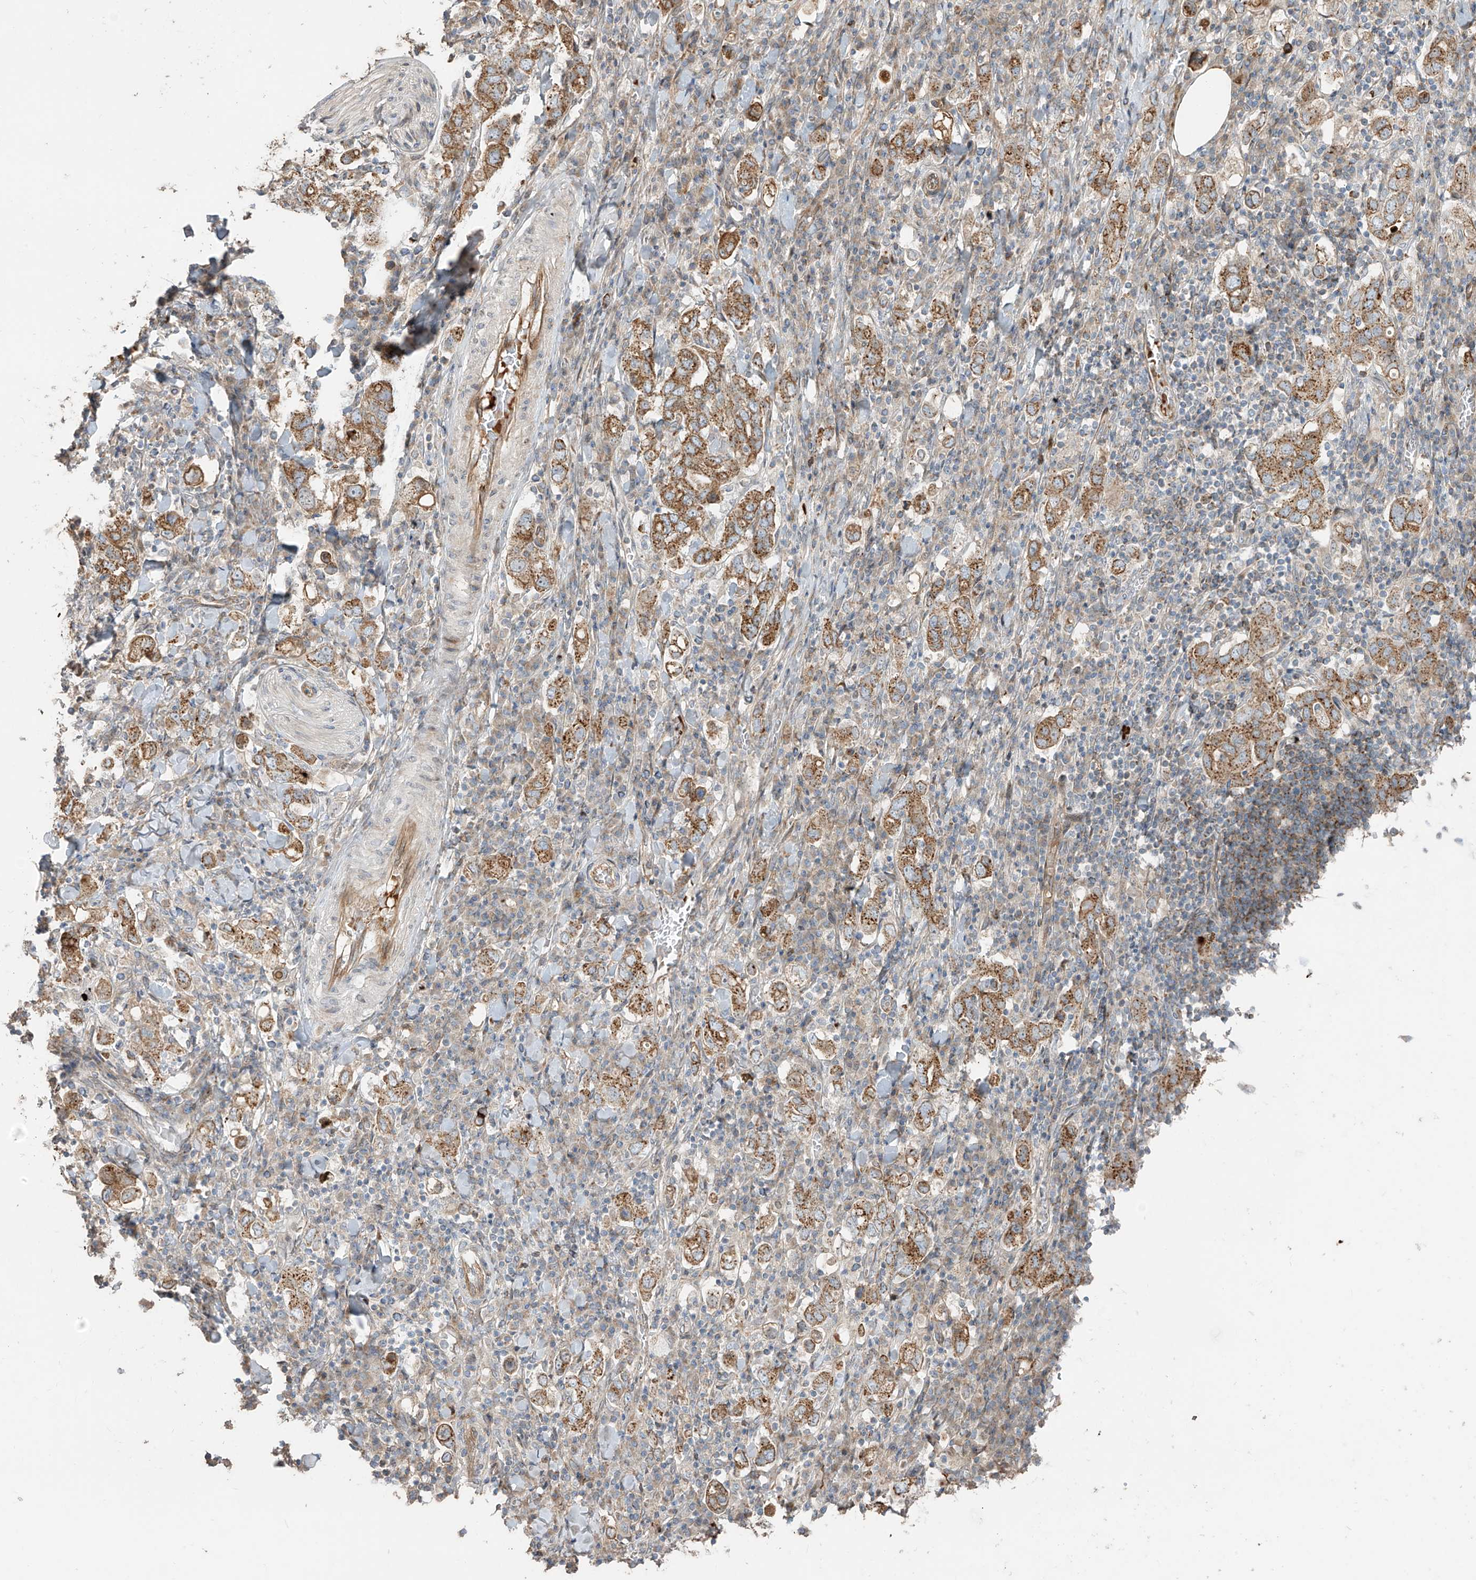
{"staining": {"intensity": "moderate", "quantity": ">75%", "location": "cytoplasmic/membranous"}, "tissue": "stomach cancer", "cell_type": "Tumor cells", "image_type": "cancer", "snomed": [{"axis": "morphology", "description": "Adenocarcinoma, NOS"}, {"axis": "topography", "description": "Stomach, upper"}], "caption": "Tumor cells display medium levels of moderate cytoplasmic/membranous expression in about >75% of cells in adenocarcinoma (stomach).", "gene": "ABTB1", "patient": {"sex": "male", "age": 62}}